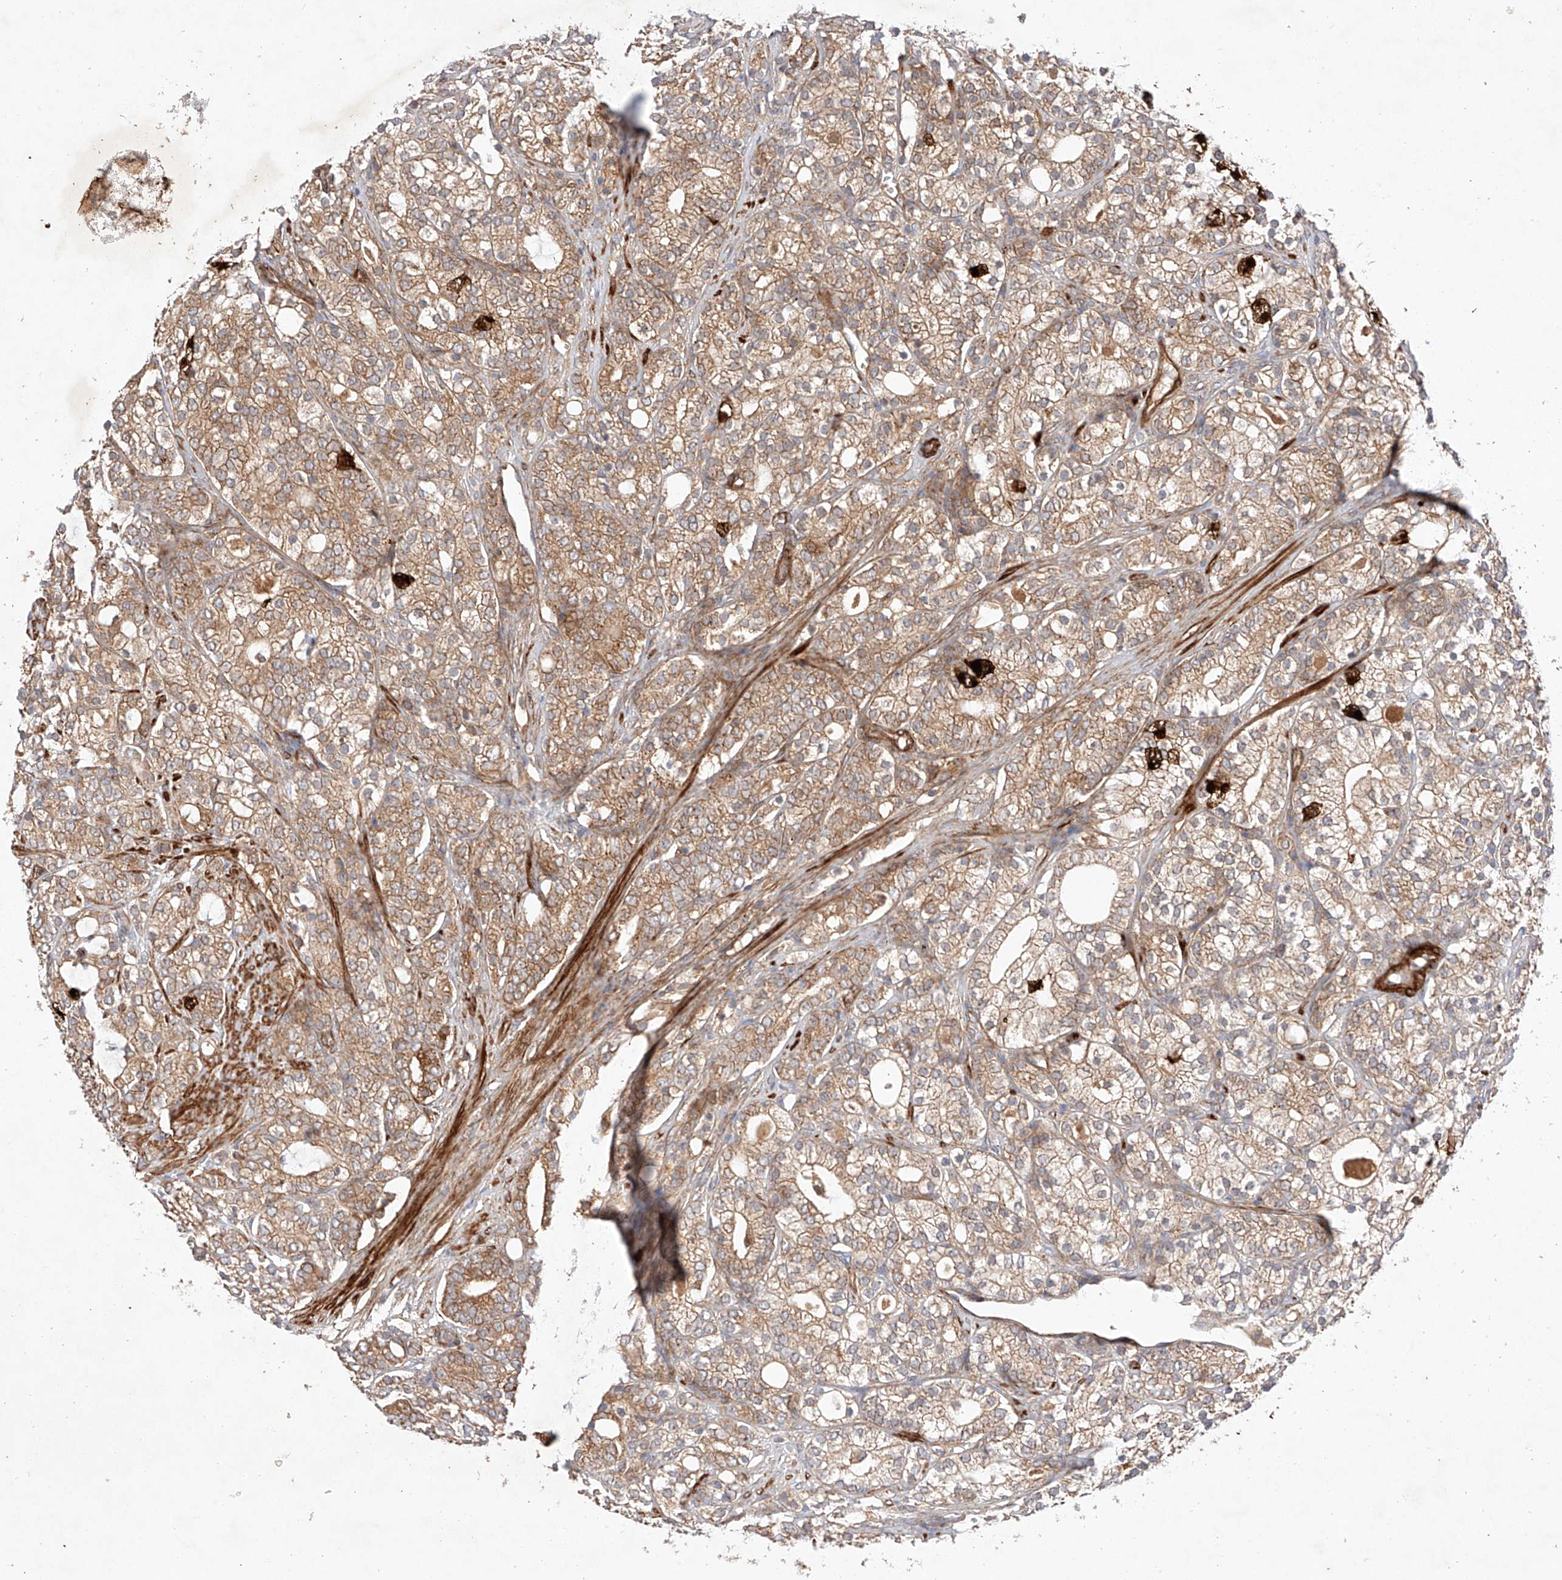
{"staining": {"intensity": "moderate", "quantity": ">75%", "location": "cytoplasmic/membranous"}, "tissue": "prostate cancer", "cell_type": "Tumor cells", "image_type": "cancer", "snomed": [{"axis": "morphology", "description": "Adenocarcinoma, High grade"}, {"axis": "topography", "description": "Prostate"}], "caption": "Approximately >75% of tumor cells in human prostate cancer (high-grade adenocarcinoma) show moderate cytoplasmic/membranous protein staining as visualized by brown immunohistochemical staining.", "gene": "RAB23", "patient": {"sex": "male", "age": 57}}